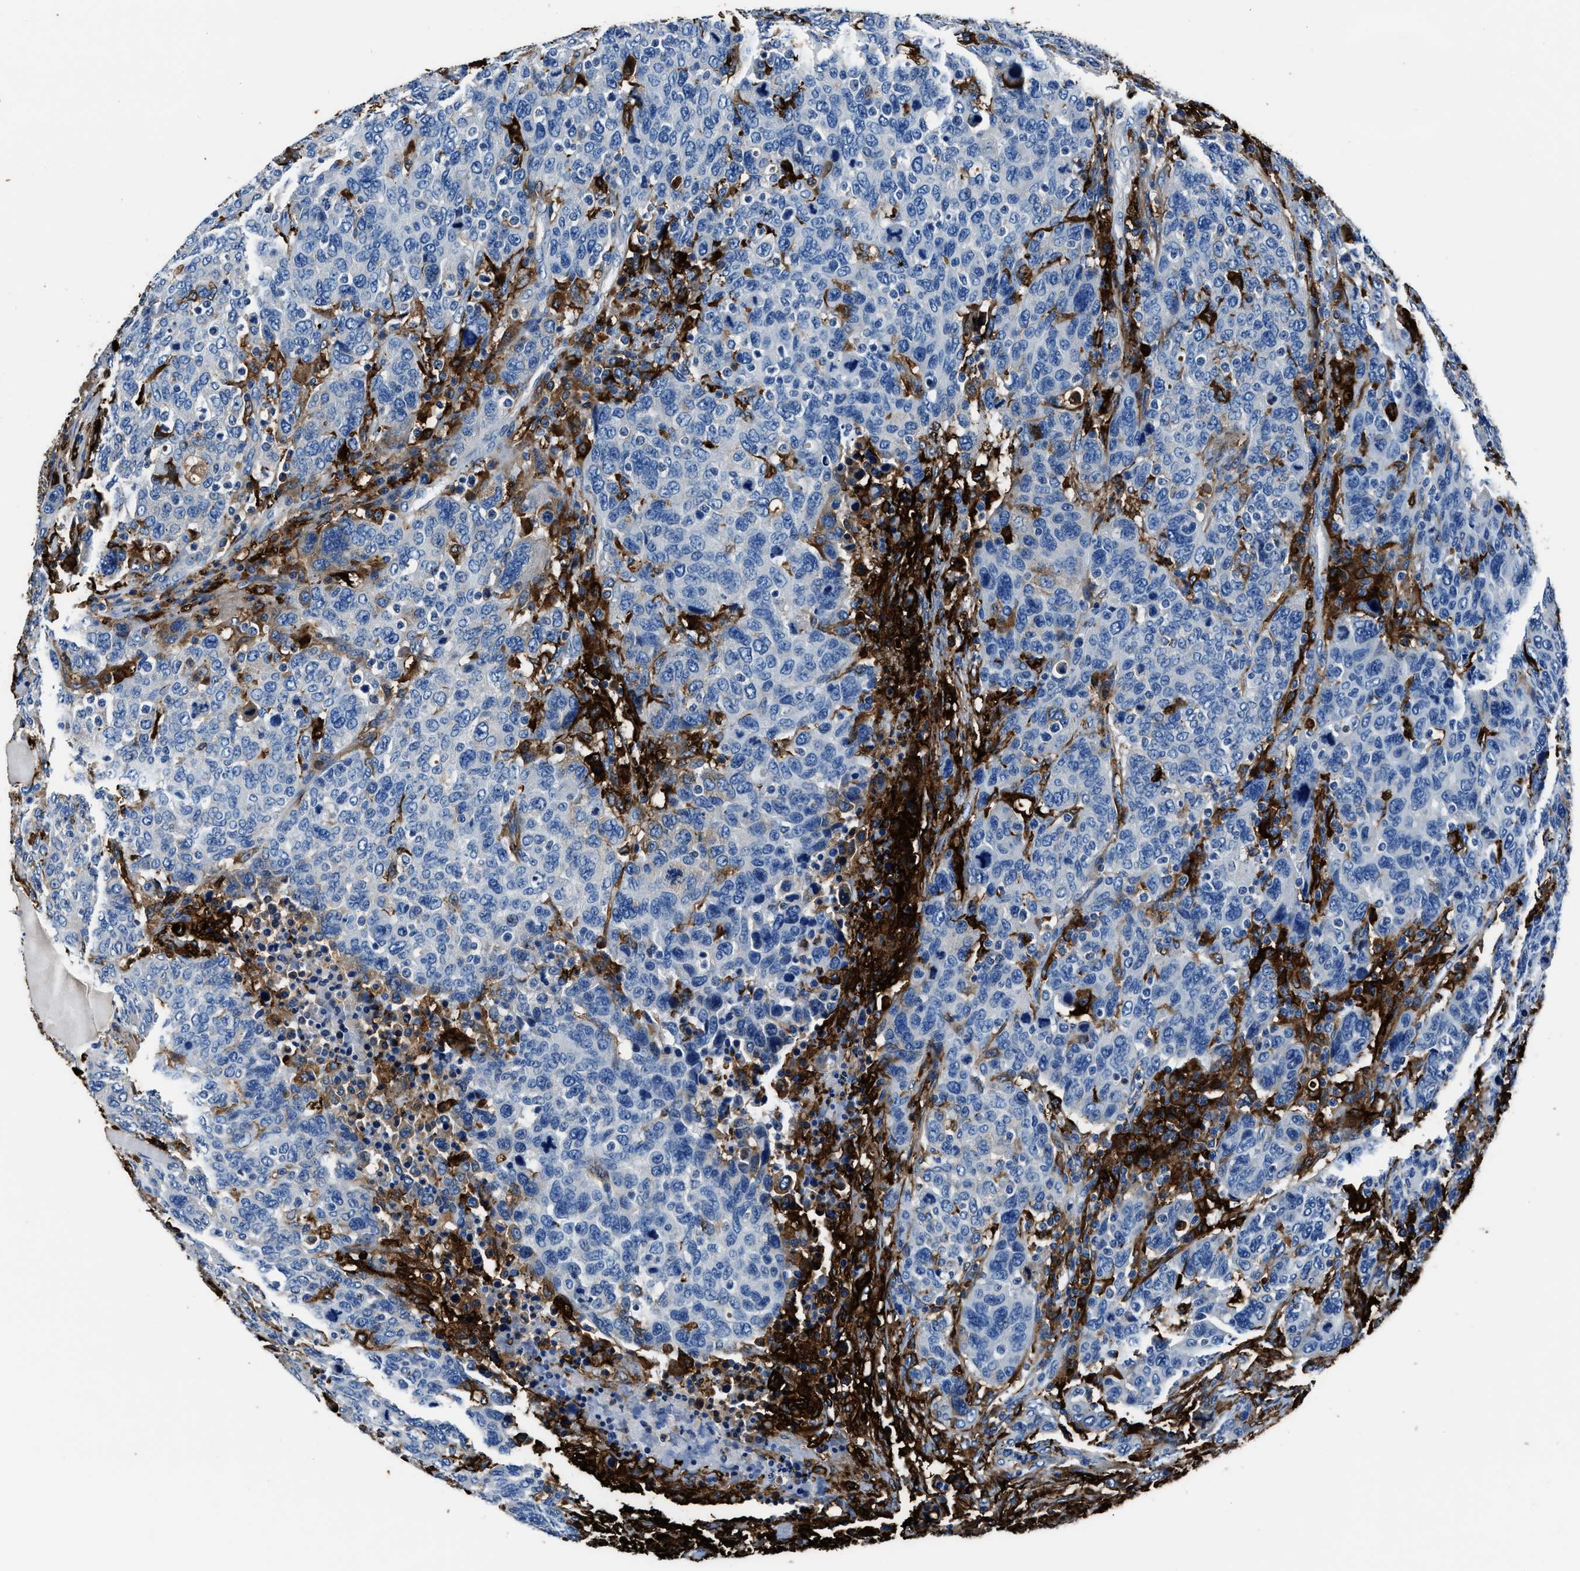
{"staining": {"intensity": "weak", "quantity": "<25%", "location": "cytoplasmic/membranous"}, "tissue": "breast cancer", "cell_type": "Tumor cells", "image_type": "cancer", "snomed": [{"axis": "morphology", "description": "Duct carcinoma"}, {"axis": "topography", "description": "Breast"}], "caption": "The histopathology image exhibits no staining of tumor cells in breast invasive ductal carcinoma.", "gene": "FTL", "patient": {"sex": "female", "age": 37}}